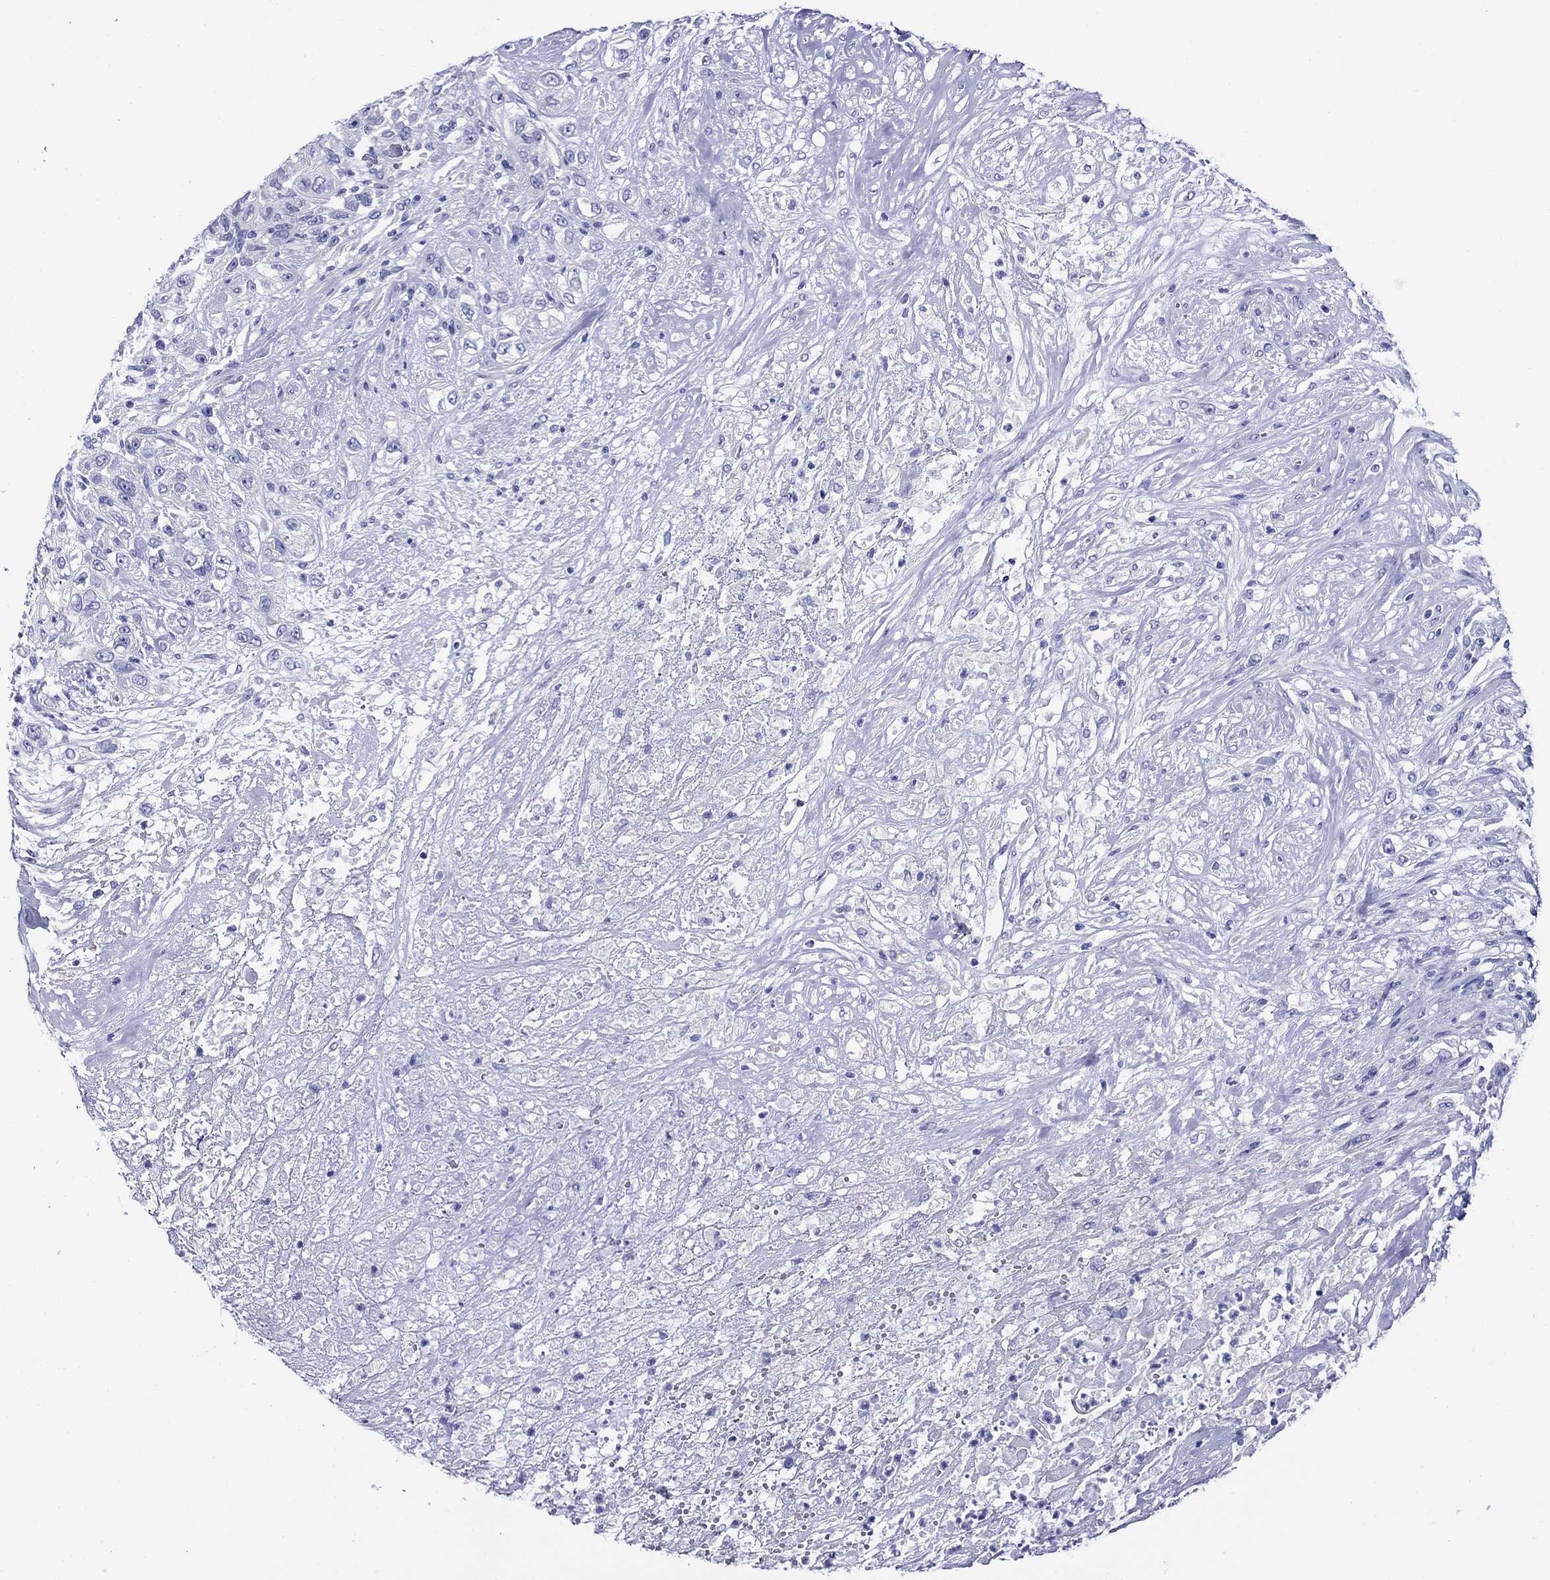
{"staining": {"intensity": "negative", "quantity": "none", "location": "none"}, "tissue": "urothelial cancer", "cell_type": "Tumor cells", "image_type": "cancer", "snomed": [{"axis": "morphology", "description": "Urothelial carcinoma, High grade"}, {"axis": "topography", "description": "Urinary bladder"}], "caption": "Immunohistochemistry histopathology image of high-grade urothelial carcinoma stained for a protein (brown), which exhibits no positivity in tumor cells.", "gene": "GIP", "patient": {"sex": "female", "age": 56}}